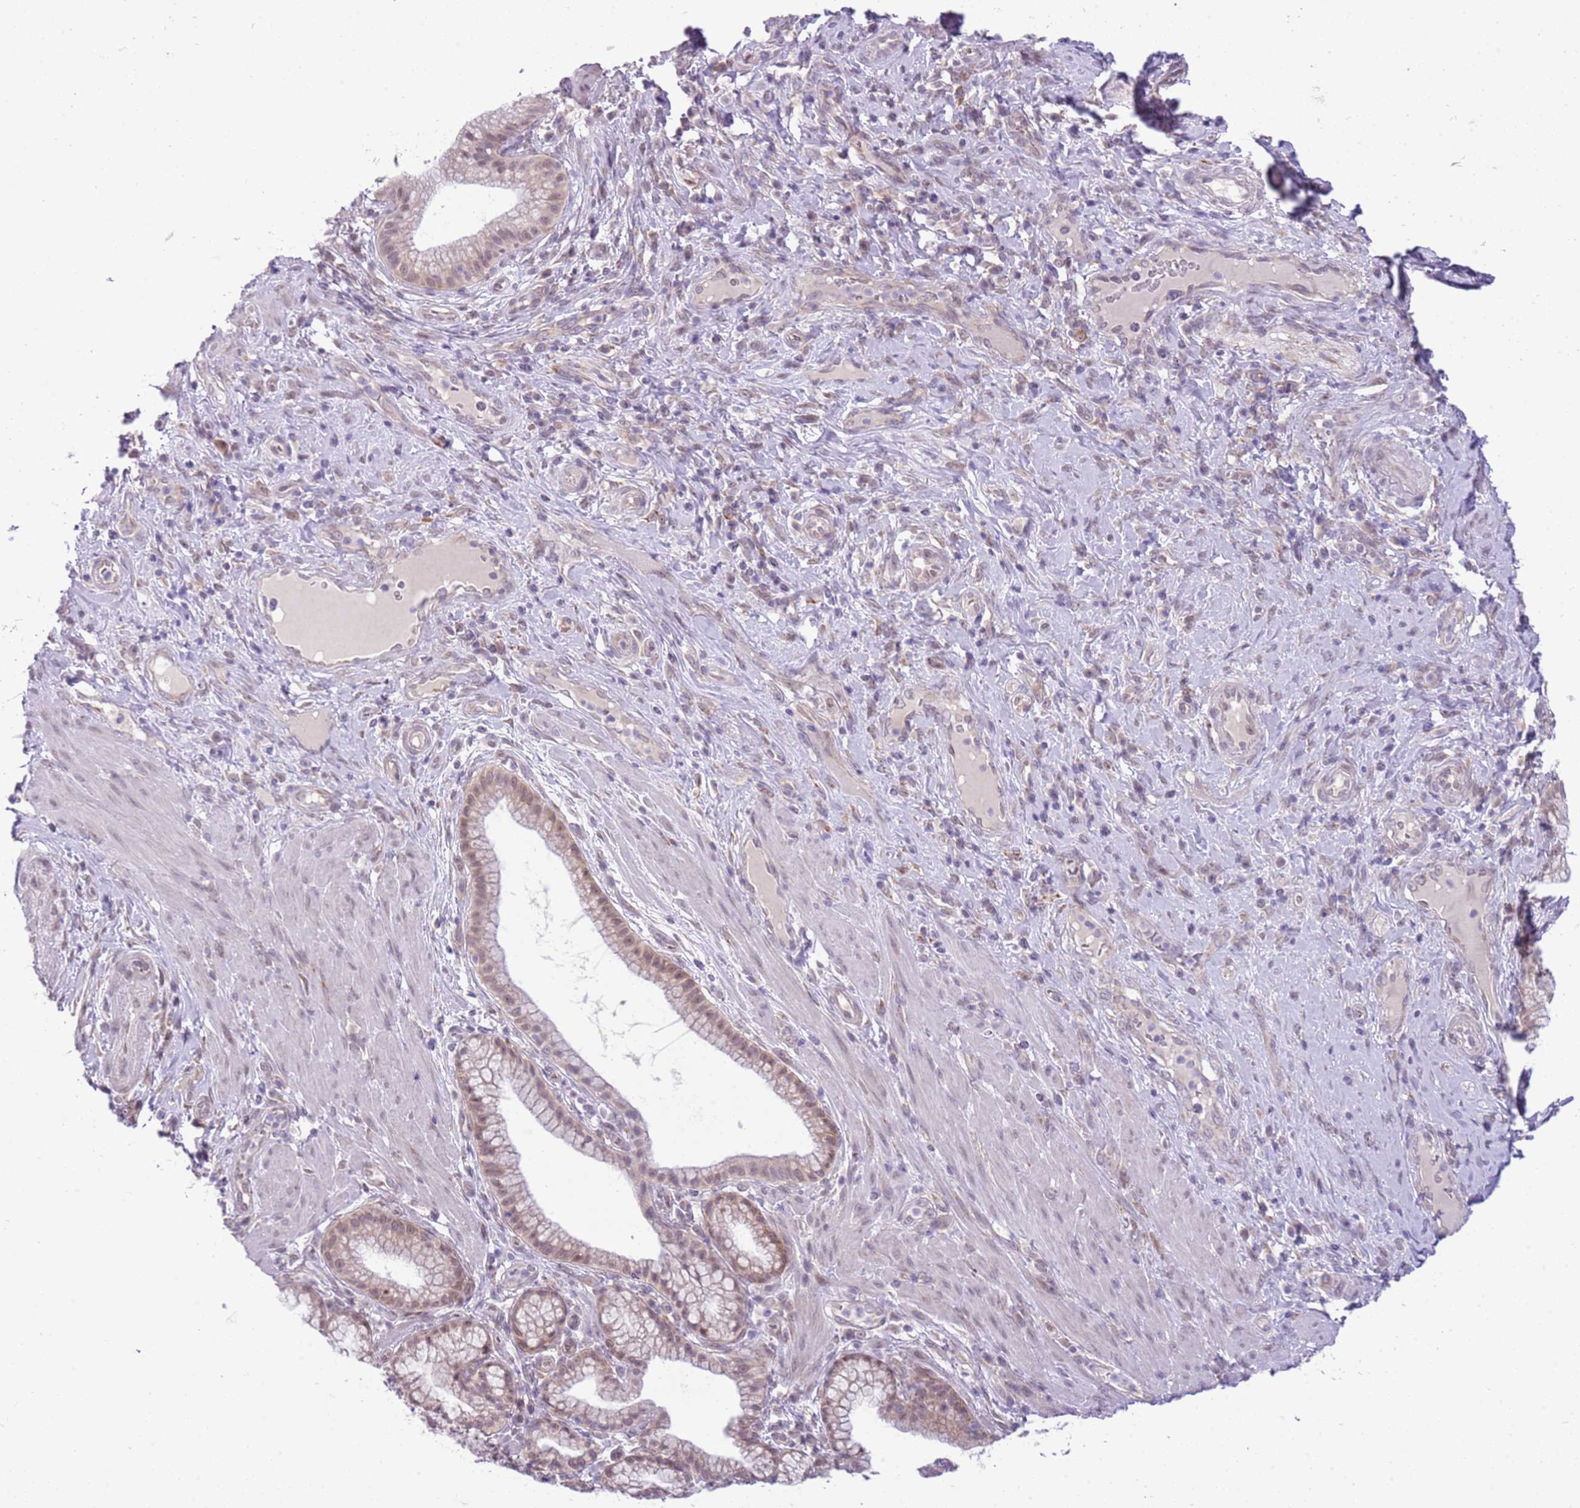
{"staining": {"intensity": "weak", "quantity": "25%-75%", "location": "cytoplasmic/membranous,nuclear"}, "tissue": "pancreatic cancer", "cell_type": "Tumor cells", "image_type": "cancer", "snomed": [{"axis": "morphology", "description": "Adenocarcinoma, NOS"}, {"axis": "topography", "description": "Pancreas"}], "caption": "Pancreatic cancer (adenocarcinoma) stained with immunohistochemistry shows weak cytoplasmic/membranous and nuclear positivity in about 25%-75% of tumor cells. (brown staining indicates protein expression, while blue staining denotes nuclei).", "gene": "FAM120C", "patient": {"sex": "male", "age": 72}}